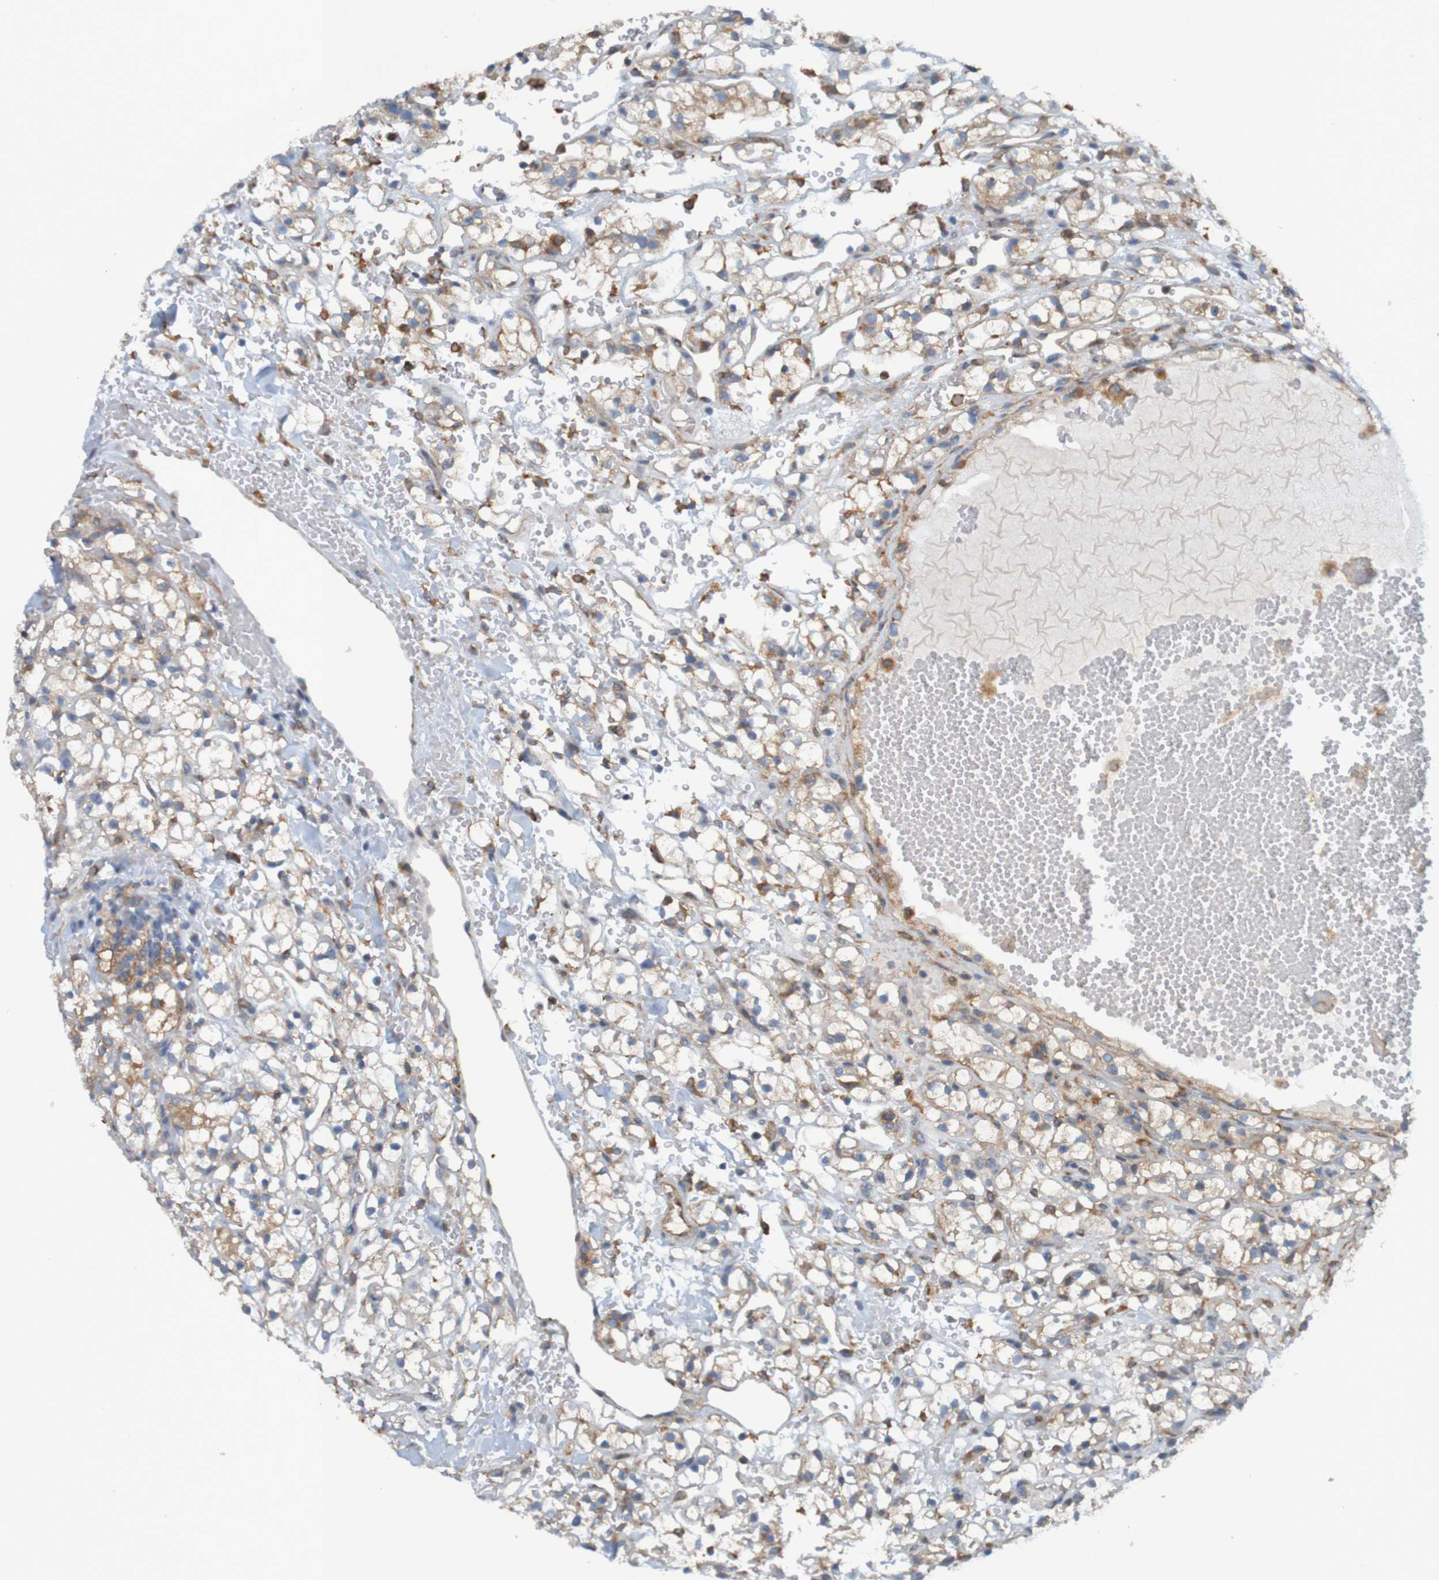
{"staining": {"intensity": "weak", "quantity": "<25%", "location": "cytoplasmic/membranous"}, "tissue": "renal cancer", "cell_type": "Tumor cells", "image_type": "cancer", "snomed": [{"axis": "morphology", "description": "Adenocarcinoma, NOS"}, {"axis": "topography", "description": "Kidney"}], "caption": "A high-resolution photomicrograph shows immunohistochemistry staining of renal cancer, which displays no significant expression in tumor cells.", "gene": "DNAJC4", "patient": {"sex": "male", "age": 61}}